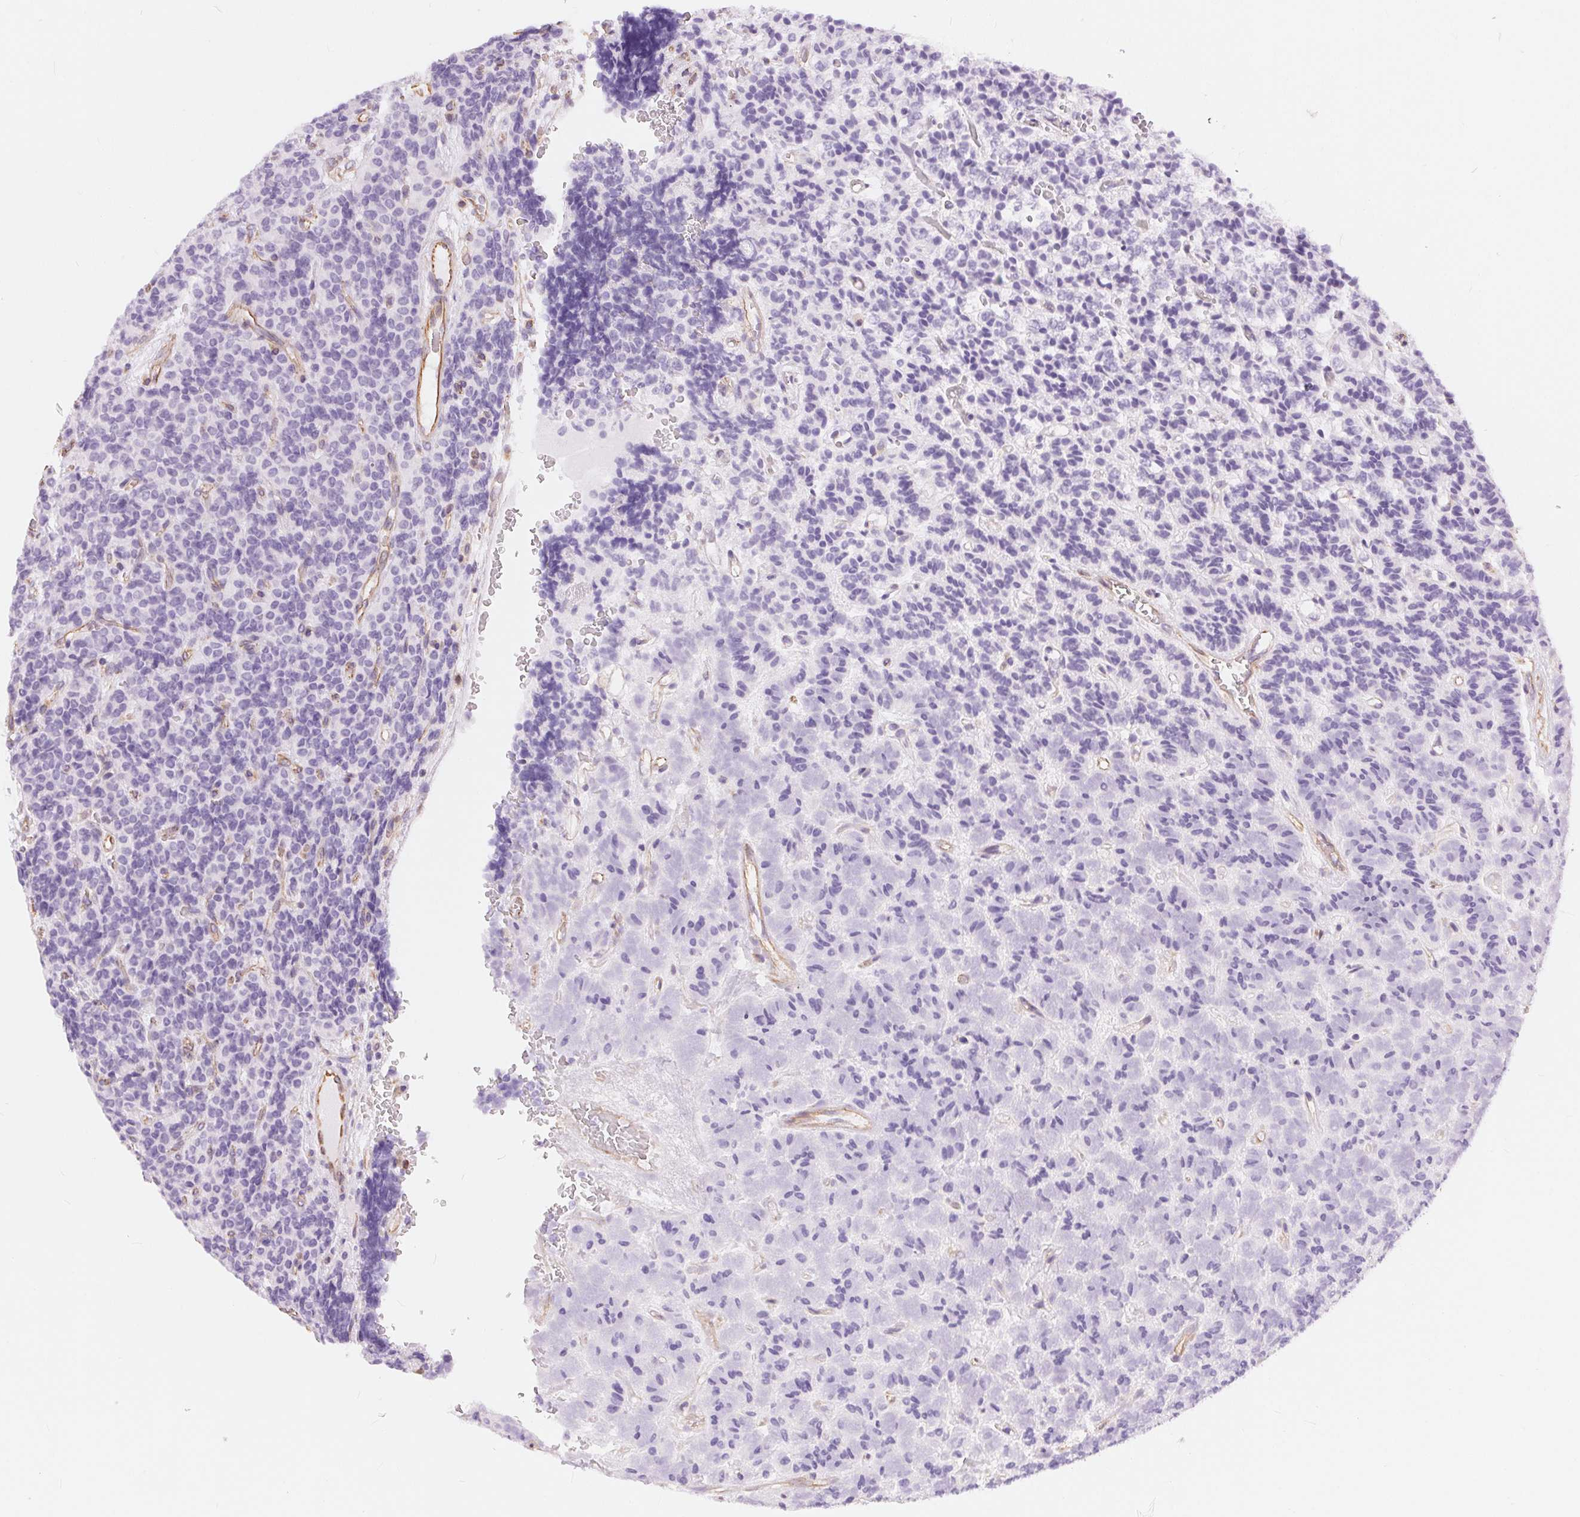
{"staining": {"intensity": "negative", "quantity": "none", "location": "none"}, "tissue": "carcinoid", "cell_type": "Tumor cells", "image_type": "cancer", "snomed": [{"axis": "morphology", "description": "Carcinoid, malignant, NOS"}, {"axis": "topography", "description": "Pancreas"}], "caption": "This image is of malignant carcinoid stained with immunohistochemistry (IHC) to label a protein in brown with the nuclei are counter-stained blue. There is no expression in tumor cells.", "gene": "GFAP", "patient": {"sex": "male", "age": 36}}